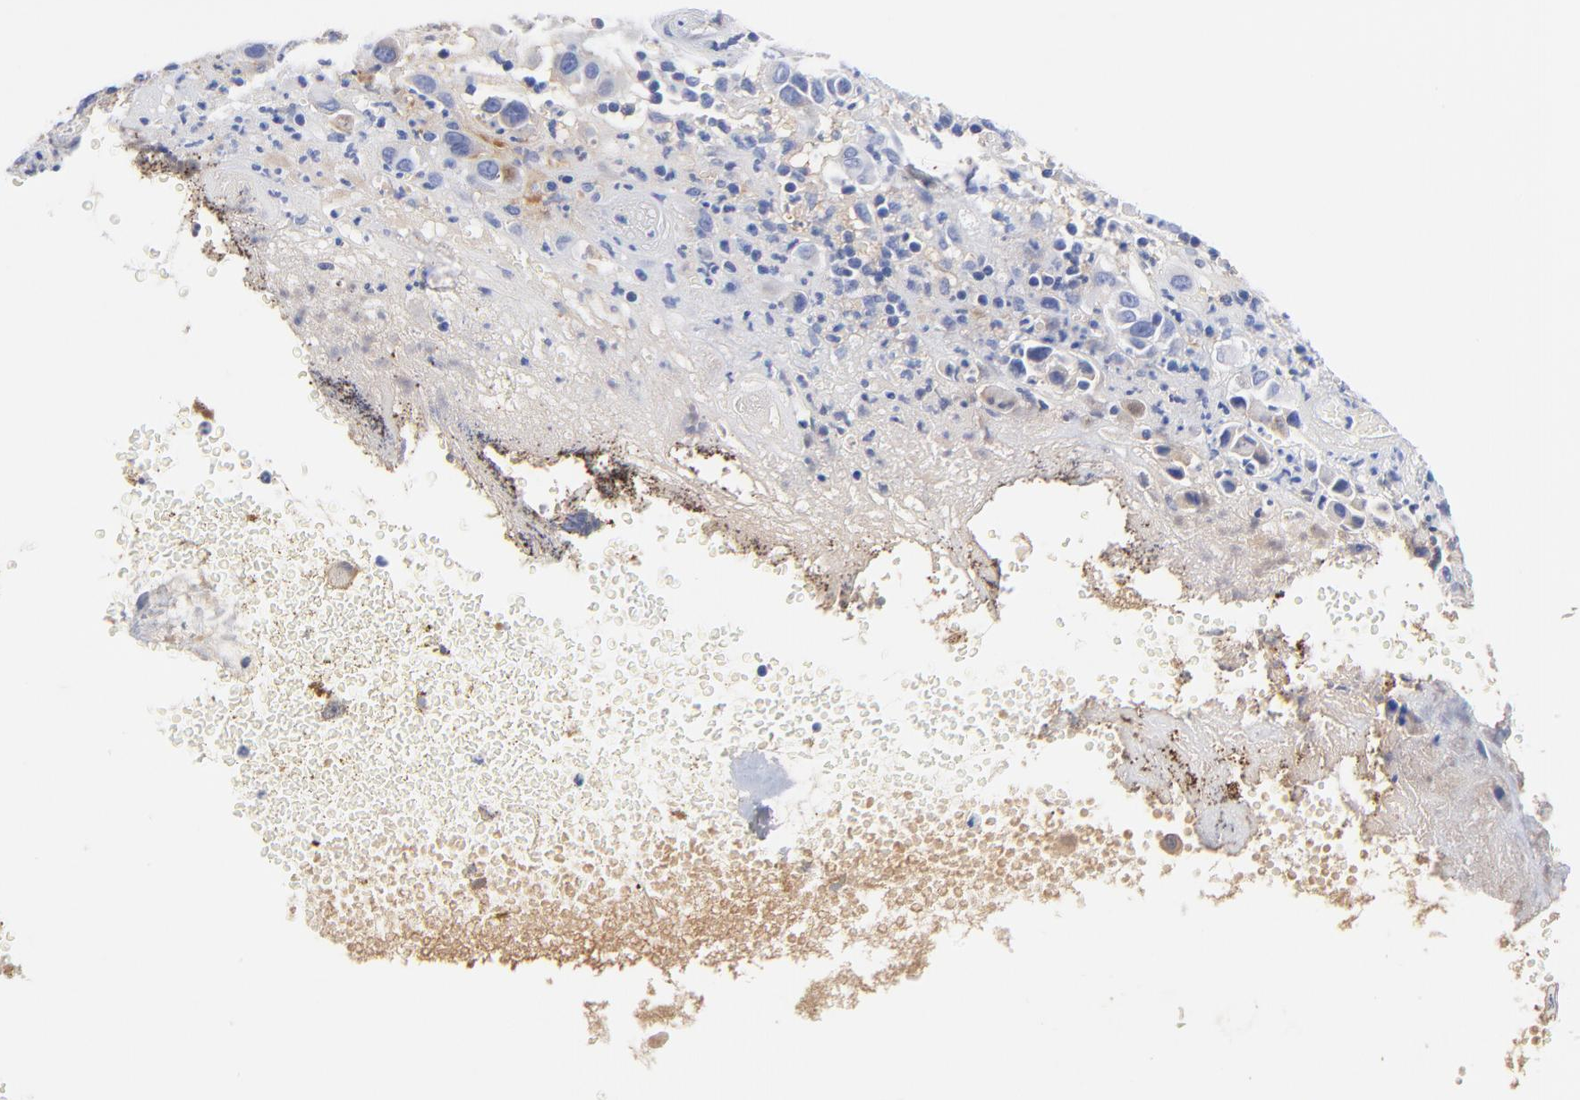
{"staining": {"intensity": "weak", "quantity": "<25%", "location": "cytoplasmic/membranous"}, "tissue": "melanoma", "cell_type": "Tumor cells", "image_type": "cancer", "snomed": [{"axis": "morphology", "description": "Malignant melanoma, NOS"}, {"axis": "topography", "description": "Skin"}], "caption": "There is no significant expression in tumor cells of melanoma.", "gene": "IGLV3-10", "patient": {"sex": "female", "age": 21}}